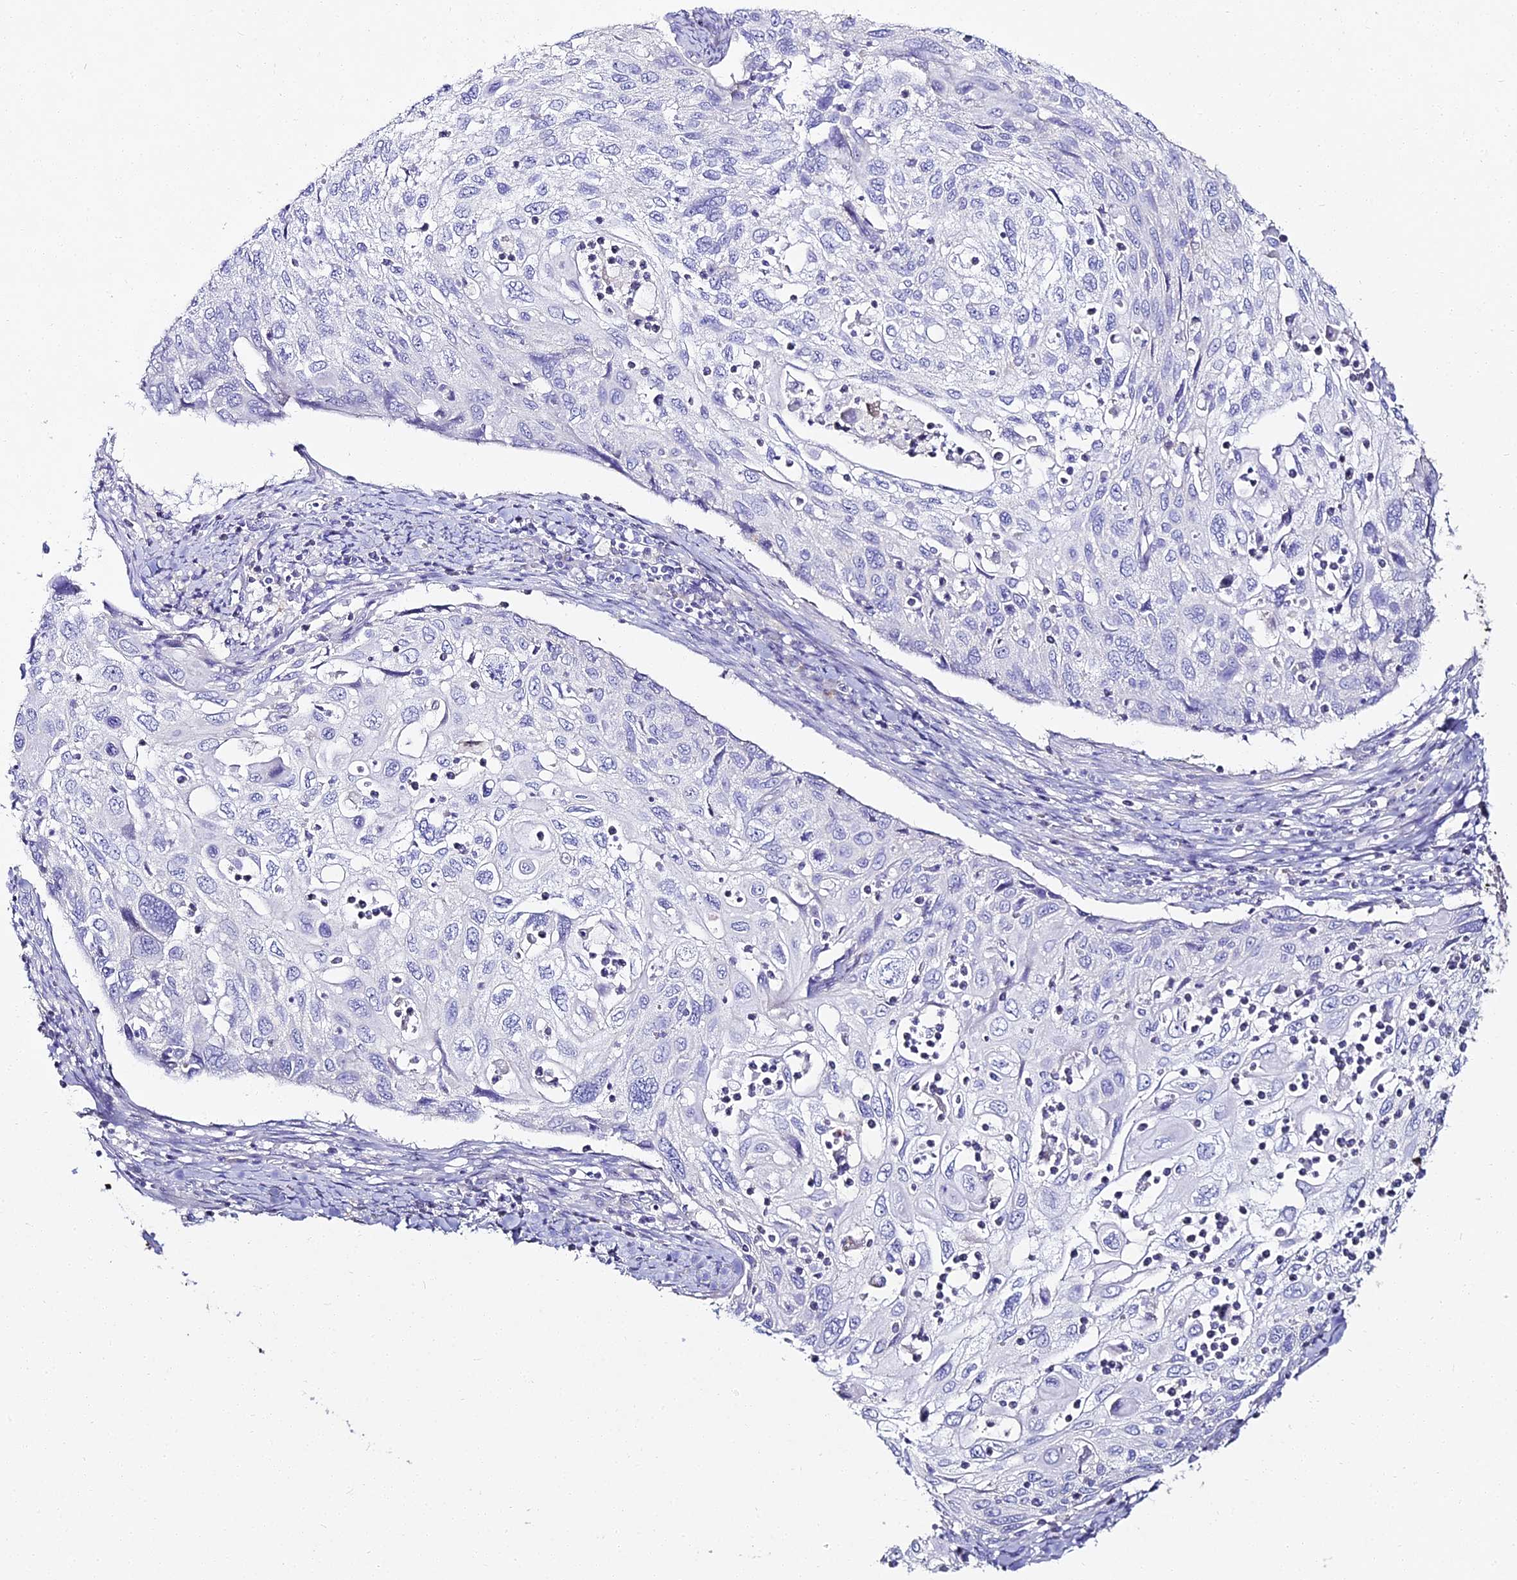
{"staining": {"intensity": "negative", "quantity": "none", "location": "none"}, "tissue": "cervical cancer", "cell_type": "Tumor cells", "image_type": "cancer", "snomed": [{"axis": "morphology", "description": "Squamous cell carcinoma, NOS"}, {"axis": "topography", "description": "Cervix"}], "caption": "This photomicrograph is of cervical squamous cell carcinoma stained with immunohistochemistry to label a protein in brown with the nuclei are counter-stained blue. There is no positivity in tumor cells.", "gene": "ALPG", "patient": {"sex": "female", "age": 70}}